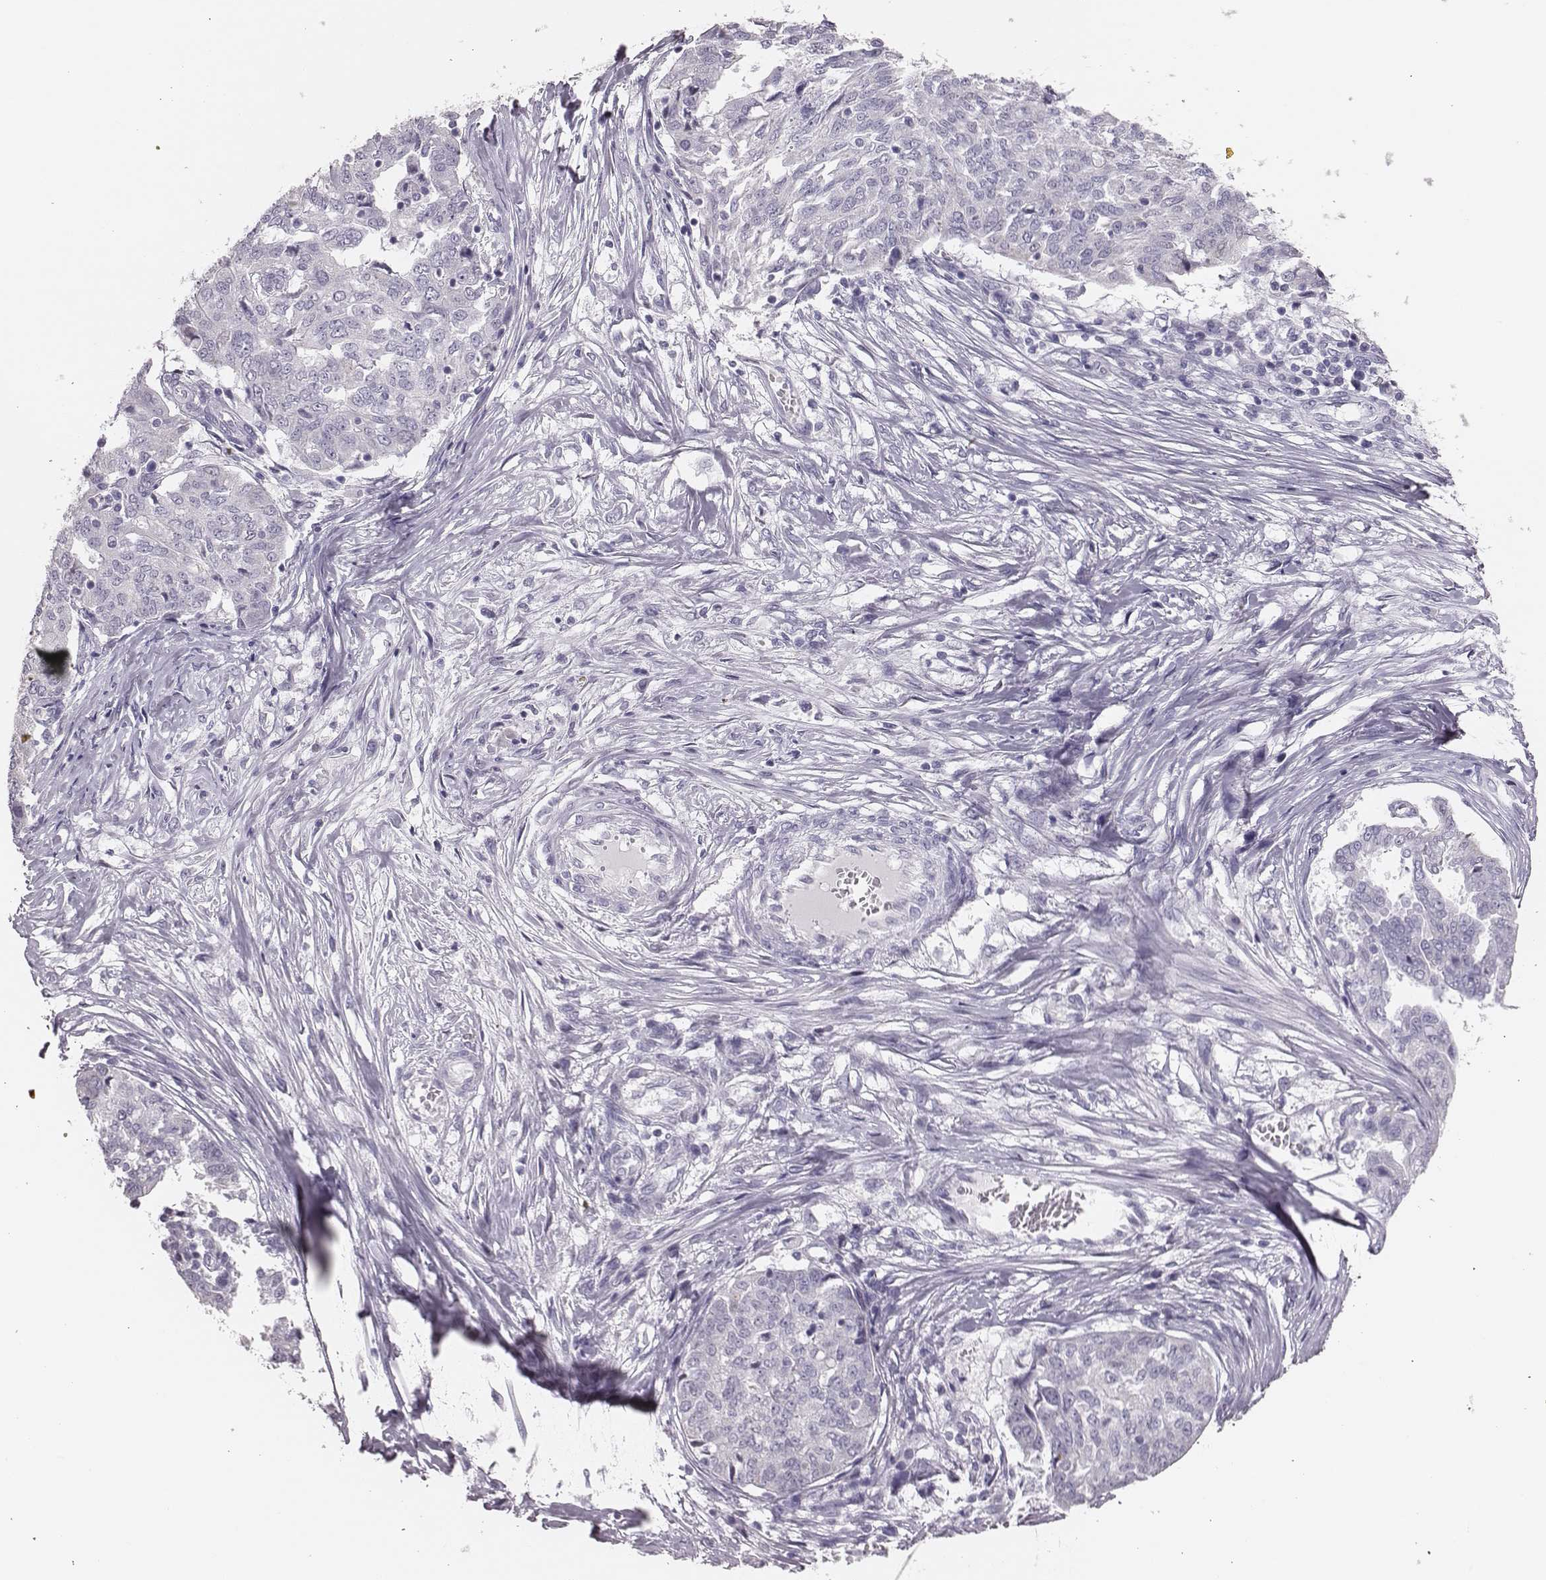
{"staining": {"intensity": "negative", "quantity": "none", "location": "none"}, "tissue": "ovarian cancer", "cell_type": "Tumor cells", "image_type": "cancer", "snomed": [{"axis": "morphology", "description": "Cystadenocarcinoma, serous, NOS"}, {"axis": "topography", "description": "Ovary"}], "caption": "The image displays no staining of tumor cells in ovarian serous cystadenocarcinoma. Nuclei are stained in blue.", "gene": "H1-6", "patient": {"sex": "female", "age": 67}}